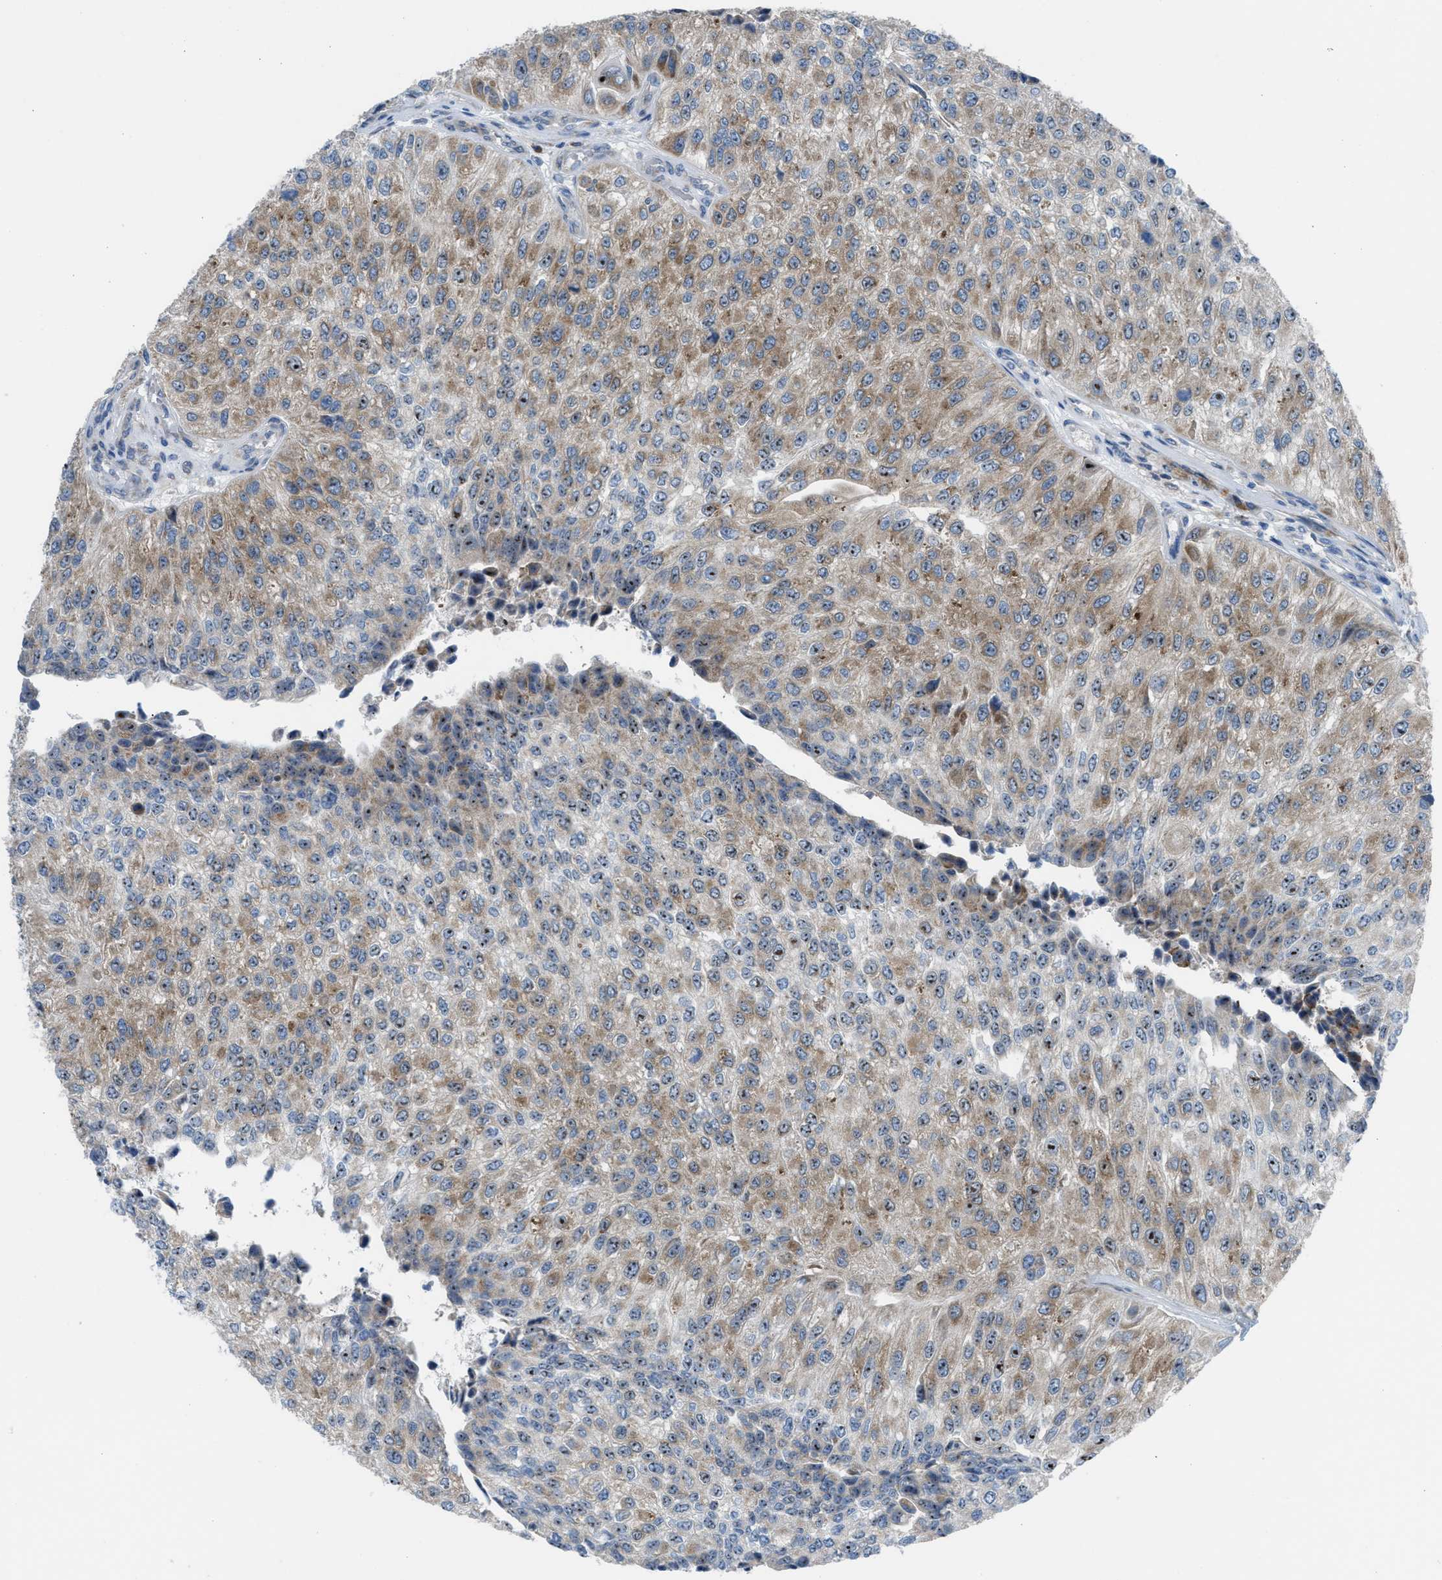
{"staining": {"intensity": "moderate", "quantity": ">75%", "location": "cytoplasmic/membranous,nuclear"}, "tissue": "urothelial cancer", "cell_type": "Tumor cells", "image_type": "cancer", "snomed": [{"axis": "morphology", "description": "Urothelial carcinoma, High grade"}, {"axis": "topography", "description": "Kidney"}, {"axis": "topography", "description": "Urinary bladder"}], "caption": "DAB (3,3'-diaminobenzidine) immunohistochemical staining of high-grade urothelial carcinoma displays moderate cytoplasmic/membranous and nuclear protein staining in about >75% of tumor cells.", "gene": "TPH1", "patient": {"sex": "male", "age": 77}}